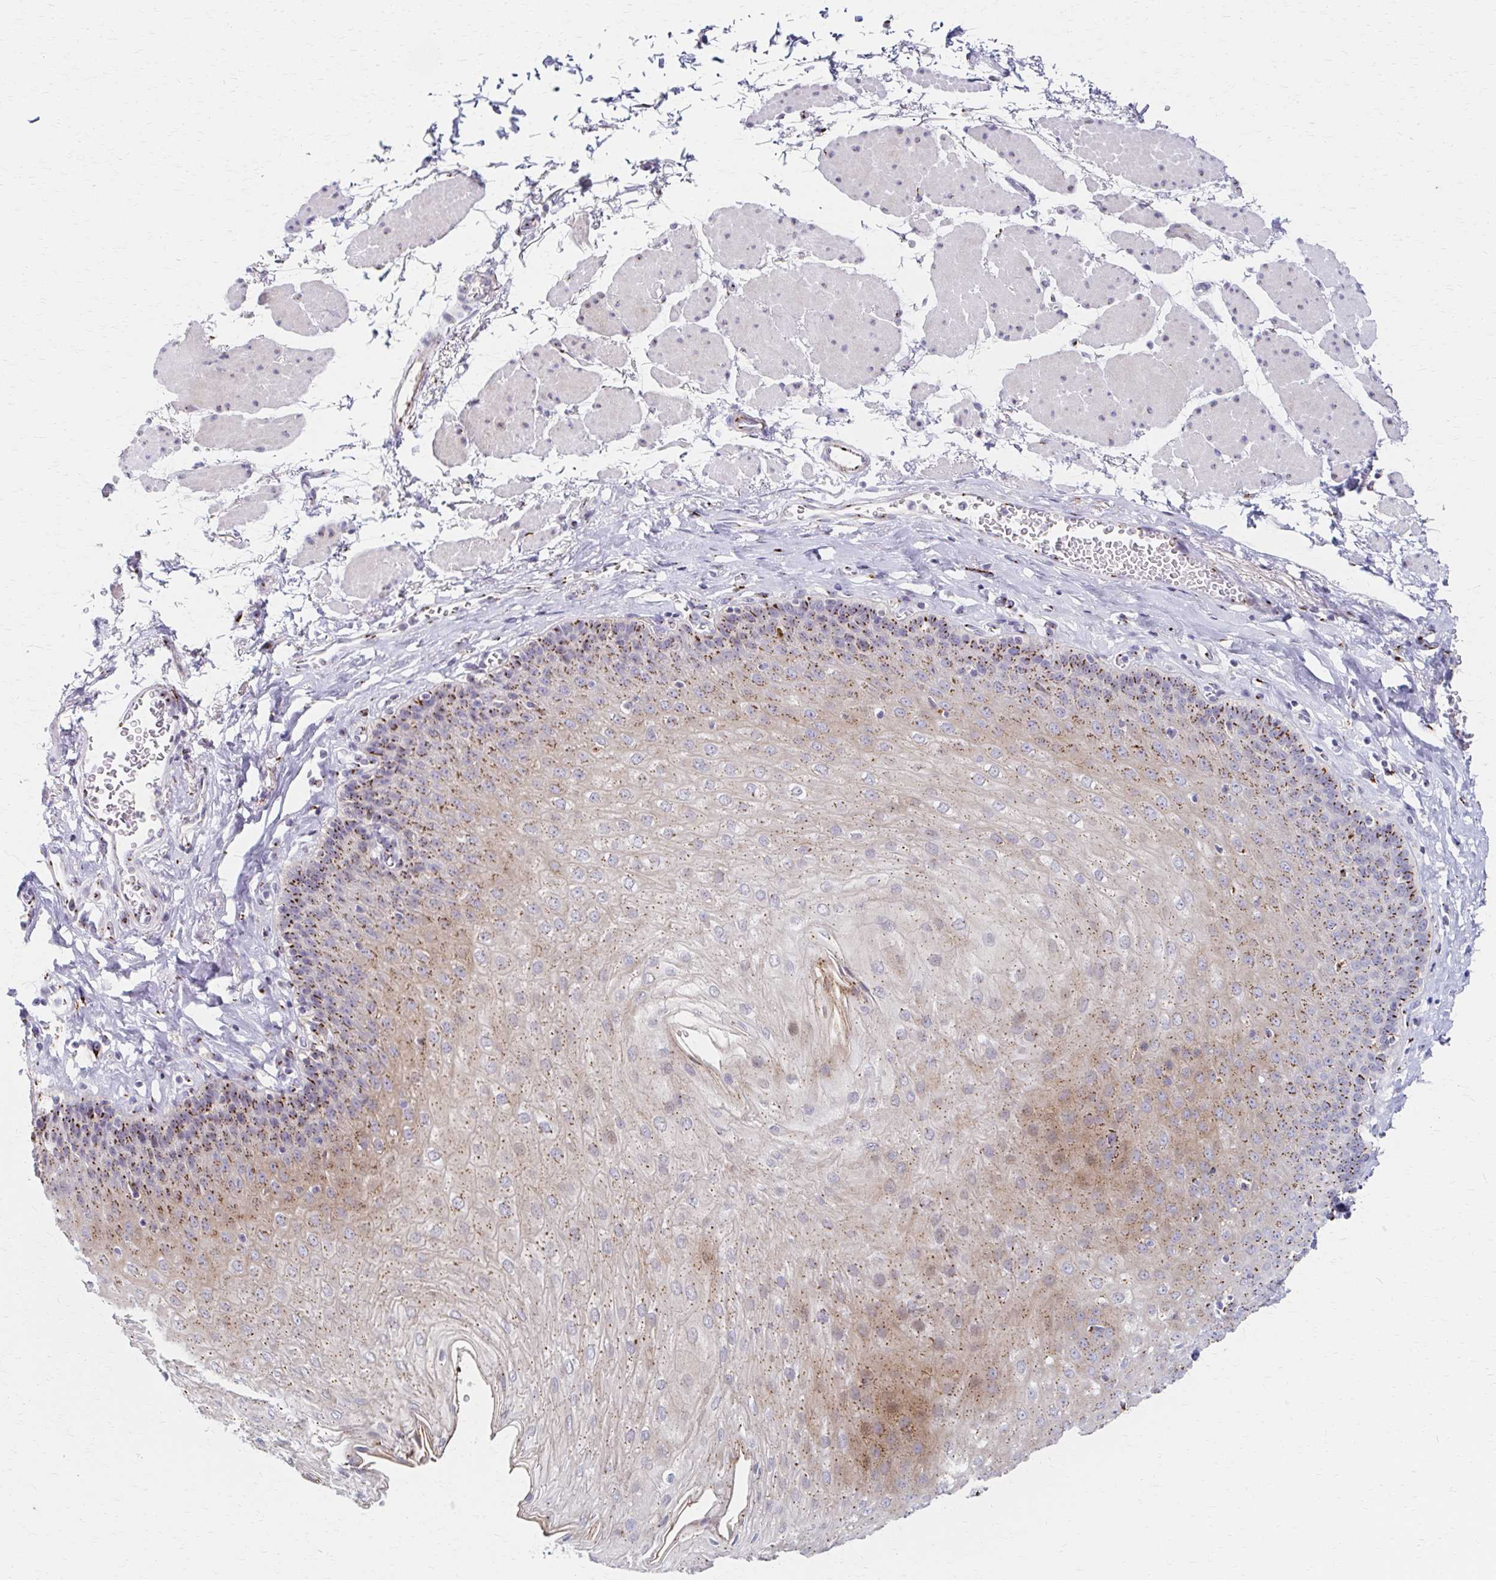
{"staining": {"intensity": "moderate", "quantity": "25%-75%", "location": "cytoplasmic/membranous"}, "tissue": "esophagus", "cell_type": "Squamous epithelial cells", "image_type": "normal", "snomed": [{"axis": "morphology", "description": "Normal tissue, NOS"}, {"axis": "topography", "description": "Esophagus"}], "caption": "Immunohistochemistry (IHC) of normal human esophagus reveals medium levels of moderate cytoplasmic/membranous staining in about 25%-75% of squamous epithelial cells. The staining was performed using DAB (3,3'-diaminobenzidine) to visualize the protein expression in brown, while the nuclei were stained in blue with hematoxylin (Magnification: 20x).", "gene": "ENSG00000254692", "patient": {"sex": "female", "age": 81}}